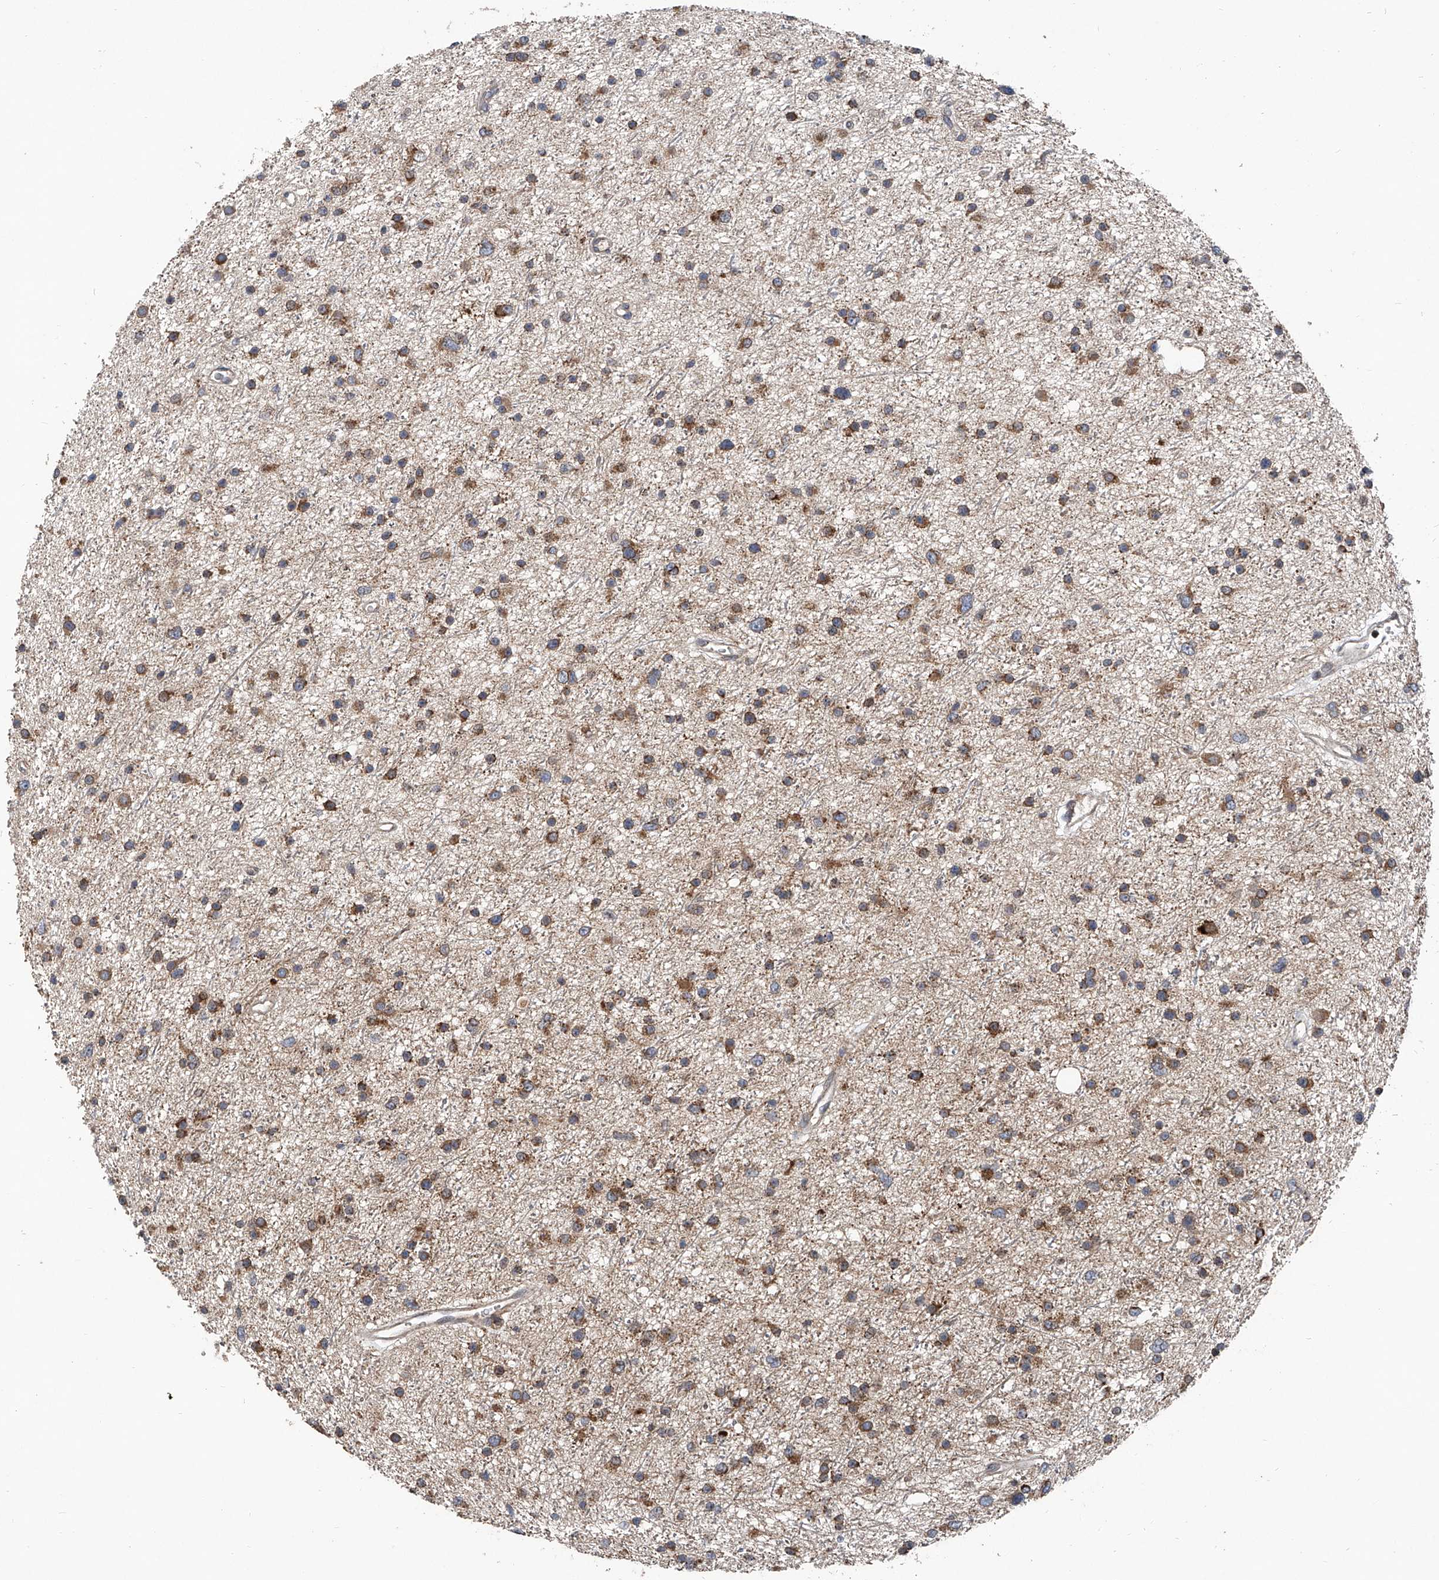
{"staining": {"intensity": "moderate", "quantity": ">75%", "location": "cytoplasmic/membranous"}, "tissue": "glioma", "cell_type": "Tumor cells", "image_type": "cancer", "snomed": [{"axis": "morphology", "description": "Glioma, malignant, Low grade"}, {"axis": "topography", "description": "Cerebral cortex"}], "caption": "Brown immunohistochemical staining in glioma reveals moderate cytoplasmic/membranous staining in approximately >75% of tumor cells.", "gene": "BCKDHB", "patient": {"sex": "female", "age": 39}}